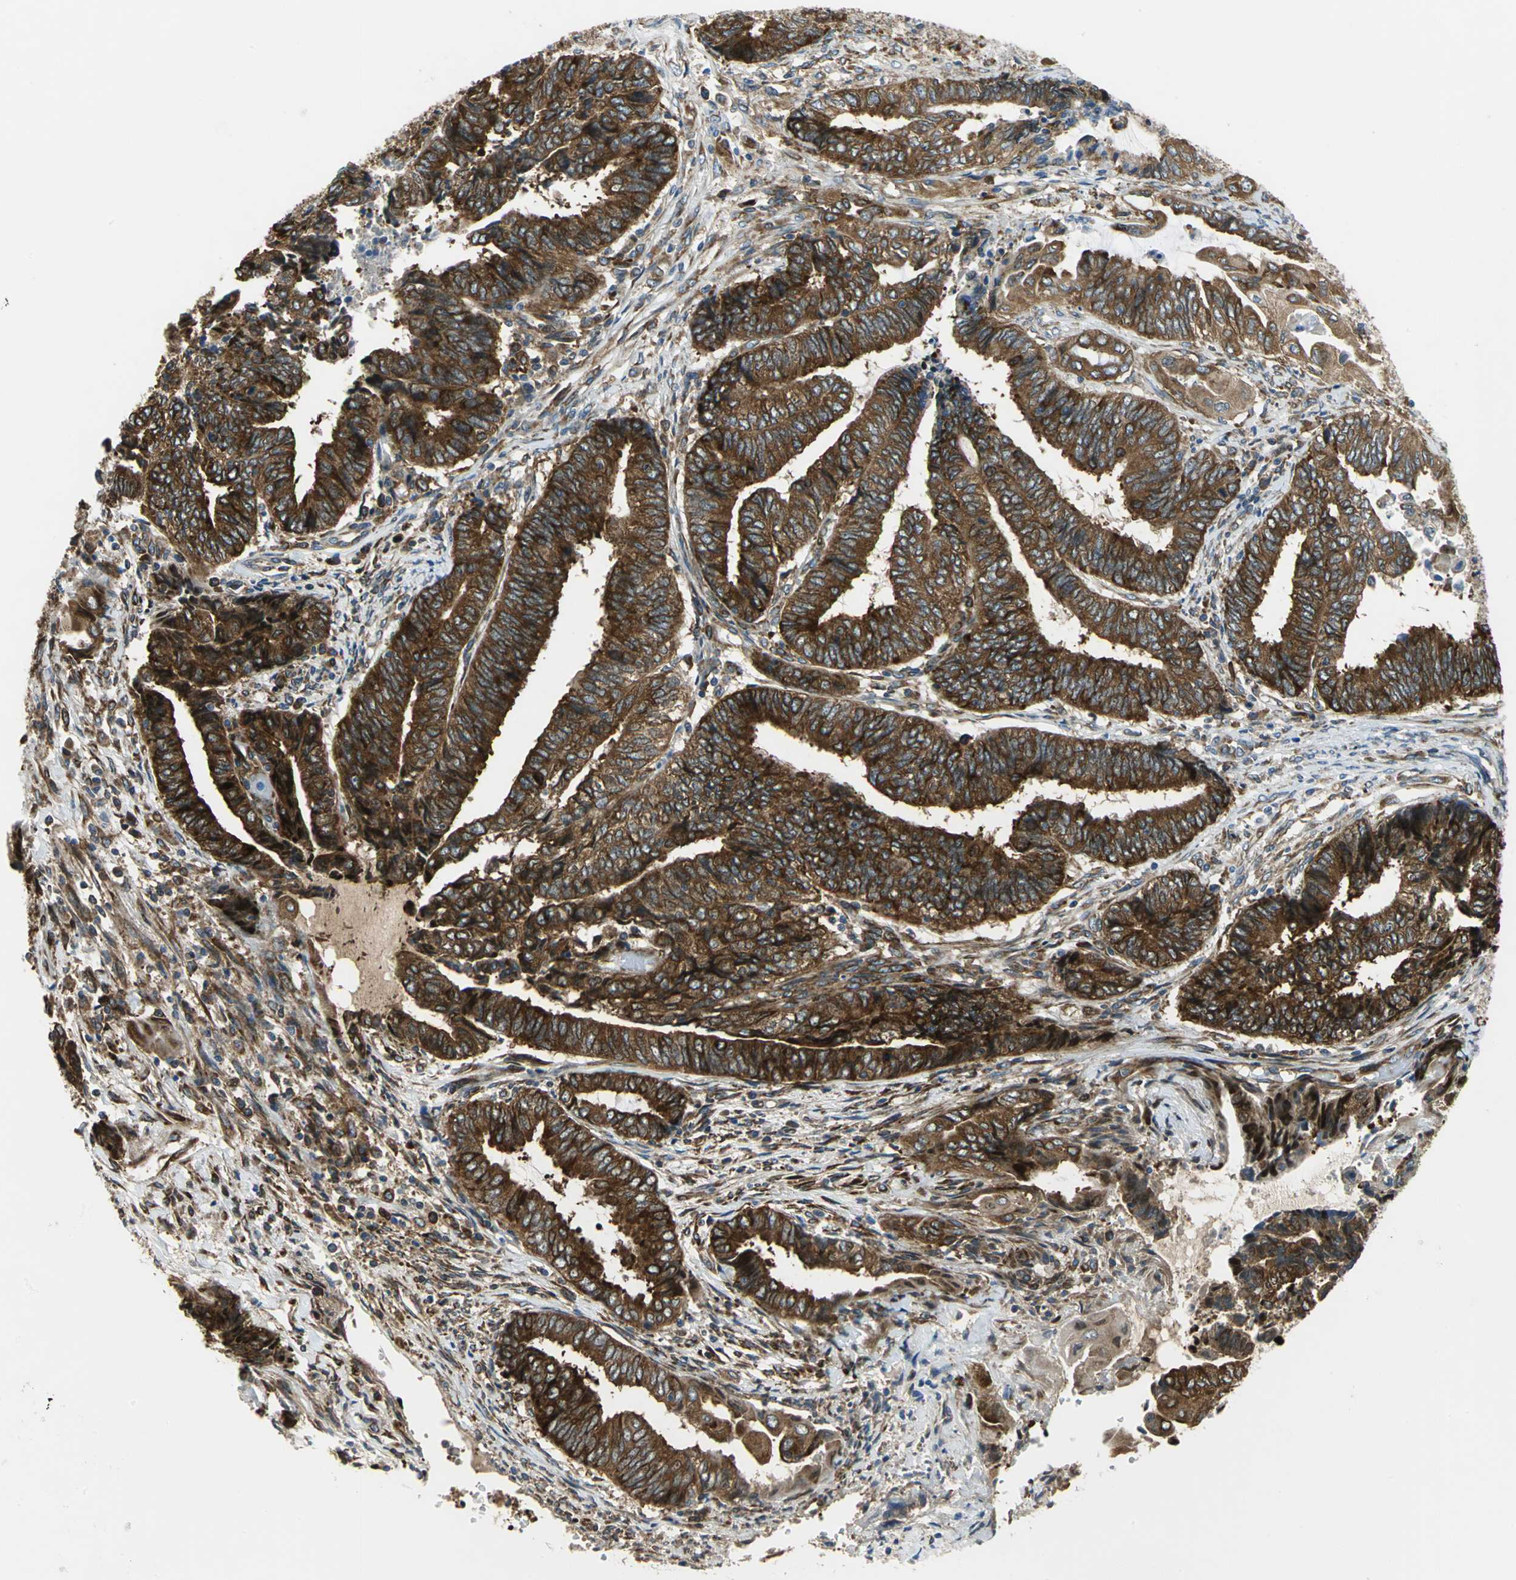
{"staining": {"intensity": "strong", "quantity": ">75%", "location": "cytoplasmic/membranous"}, "tissue": "endometrial cancer", "cell_type": "Tumor cells", "image_type": "cancer", "snomed": [{"axis": "morphology", "description": "Adenocarcinoma, NOS"}, {"axis": "topography", "description": "Uterus"}, {"axis": "topography", "description": "Endometrium"}], "caption": "A high amount of strong cytoplasmic/membranous staining is appreciated in about >75% of tumor cells in adenocarcinoma (endometrial) tissue. (DAB IHC with brightfield microscopy, high magnification).", "gene": "YBX1", "patient": {"sex": "female", "age": 70}}